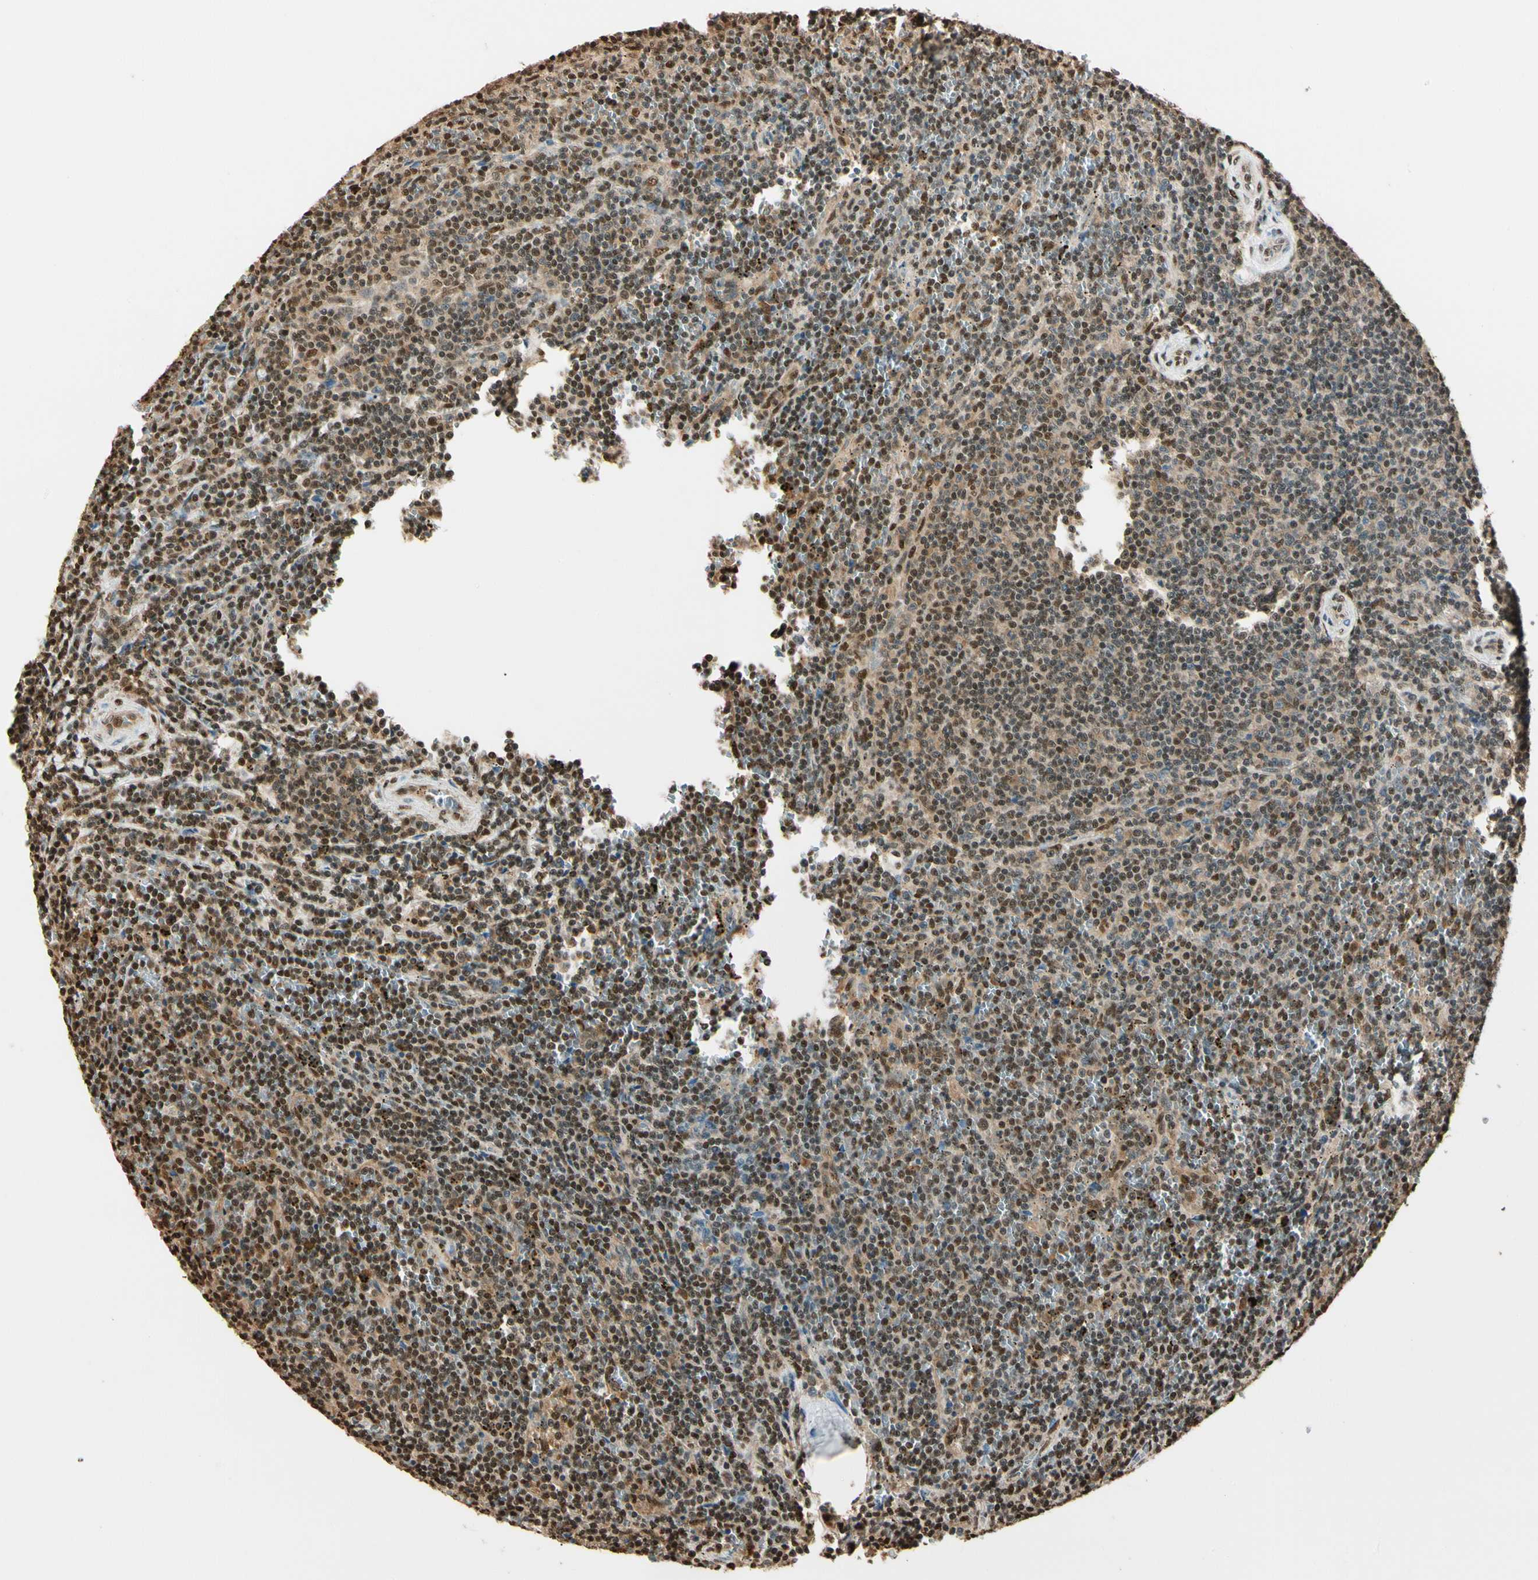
{"staining": {"intensity": "moderate", "quantity": ">75%", "location": "cytoplasmic/membranous,nuclear"}, "tissue": "lymphoma", "cell_type": "Tumor cells", "image_type": "cancer", "snomed": [{"axis": "morphology", "description": "Malignant lymphoma, non-Hodgkin's type, Low grade"}, {"axis": "topography", "description": "Spleen"}], "caption": "Human malignant lymphoma, non-Hodgkin's type (low-grade) stained for a protein (brown) demonstrates moderate cytoplasmic/membranous and nuclear positive positivity in about >75% of tumor cells.", "gene": "PNCK", "patient": {"sex": "female", "age": 50}}